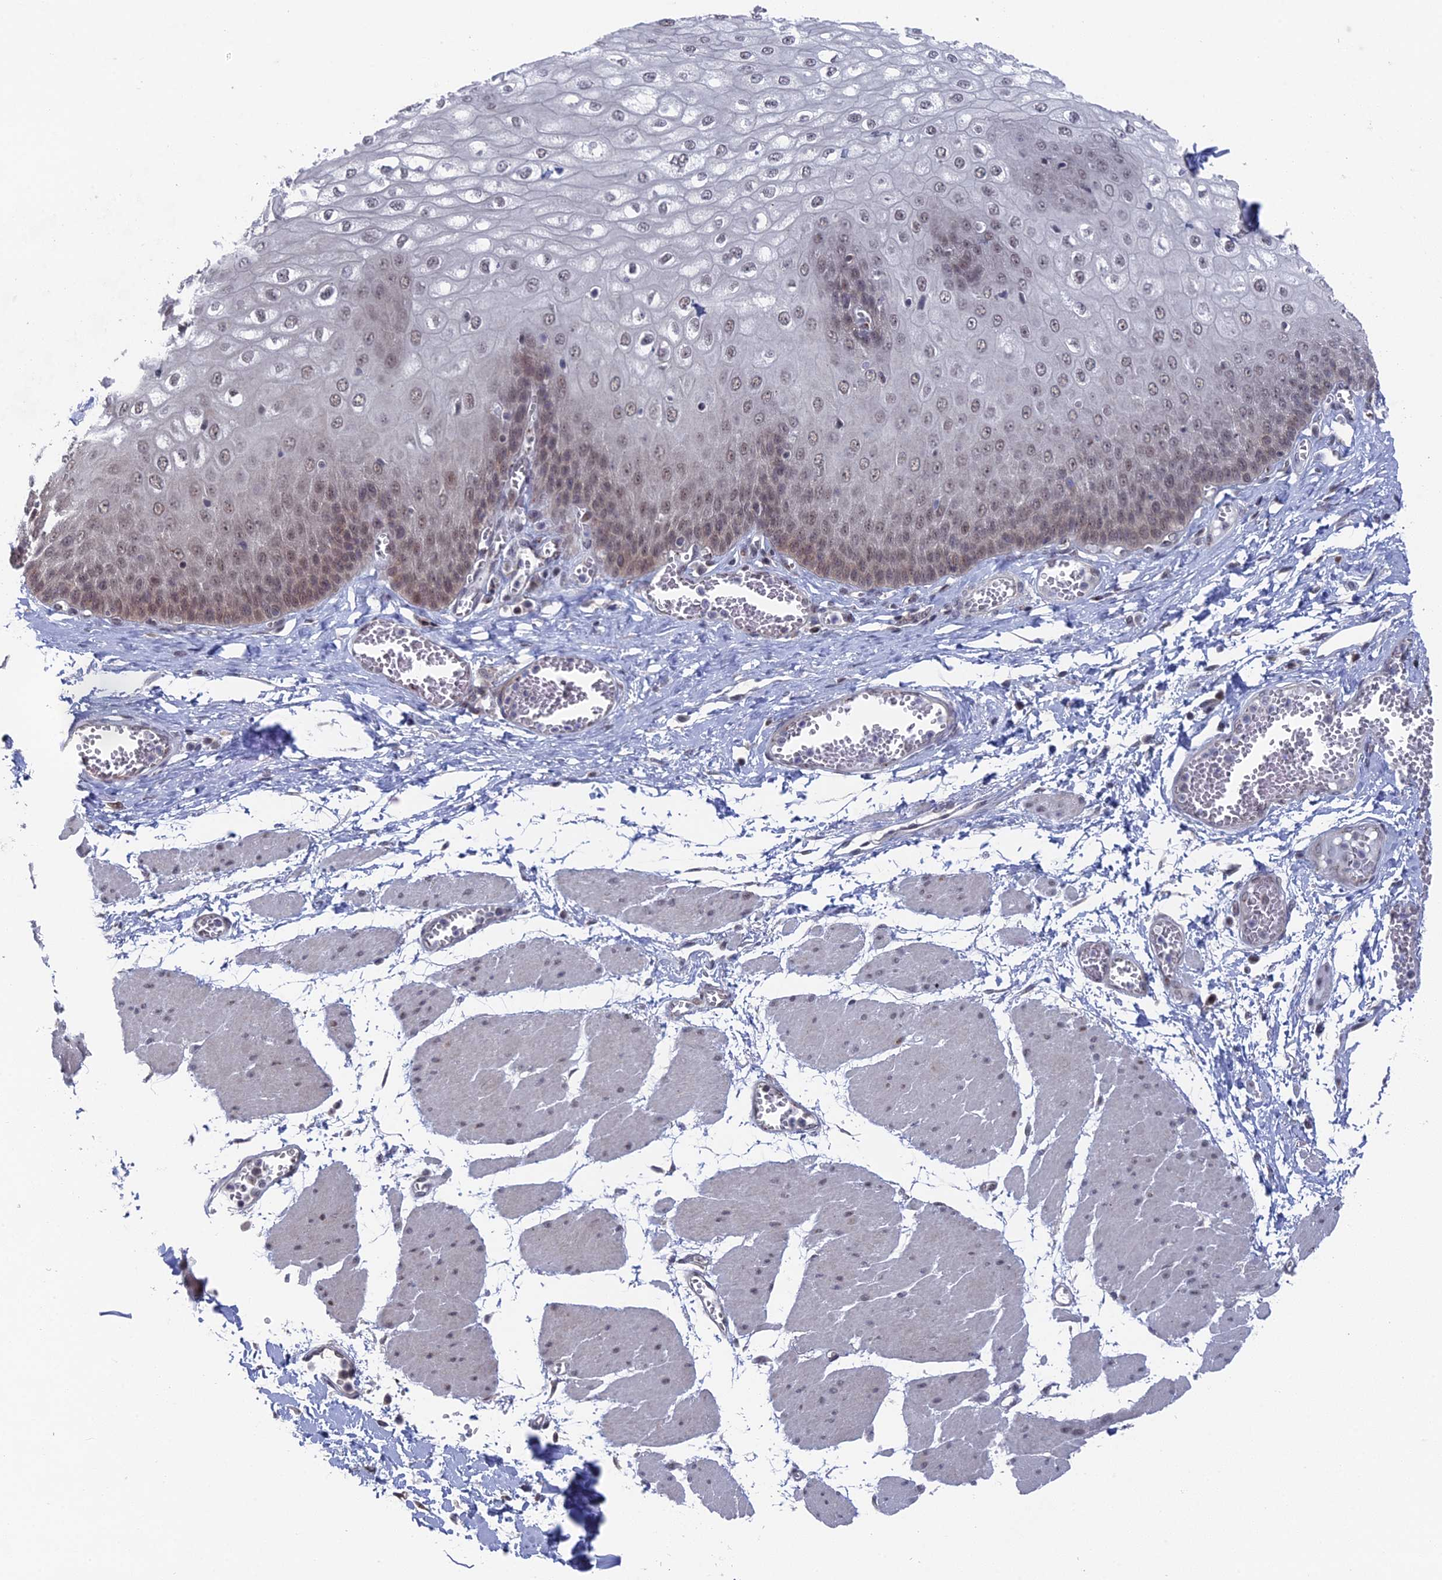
{"staining": {"intensity": "weak", "quantity": "25%-75%", "location": "nuclear"}, "tissue": "esophagus", "cell_type": "Squamous epithelial cells", "image_type": "normal", "snomed": [{"axis": "morphology", "description": "Normal tissue, NOS"}, {"axis": "topography", "description": "Esophagus"}], "caption": "Weak nuclear staining is present in about 25%-75% of squamous epithelial cells in normal esophagus.", "gene": "FHIP2A", "patient": {"sex": "male", "age": 60}}